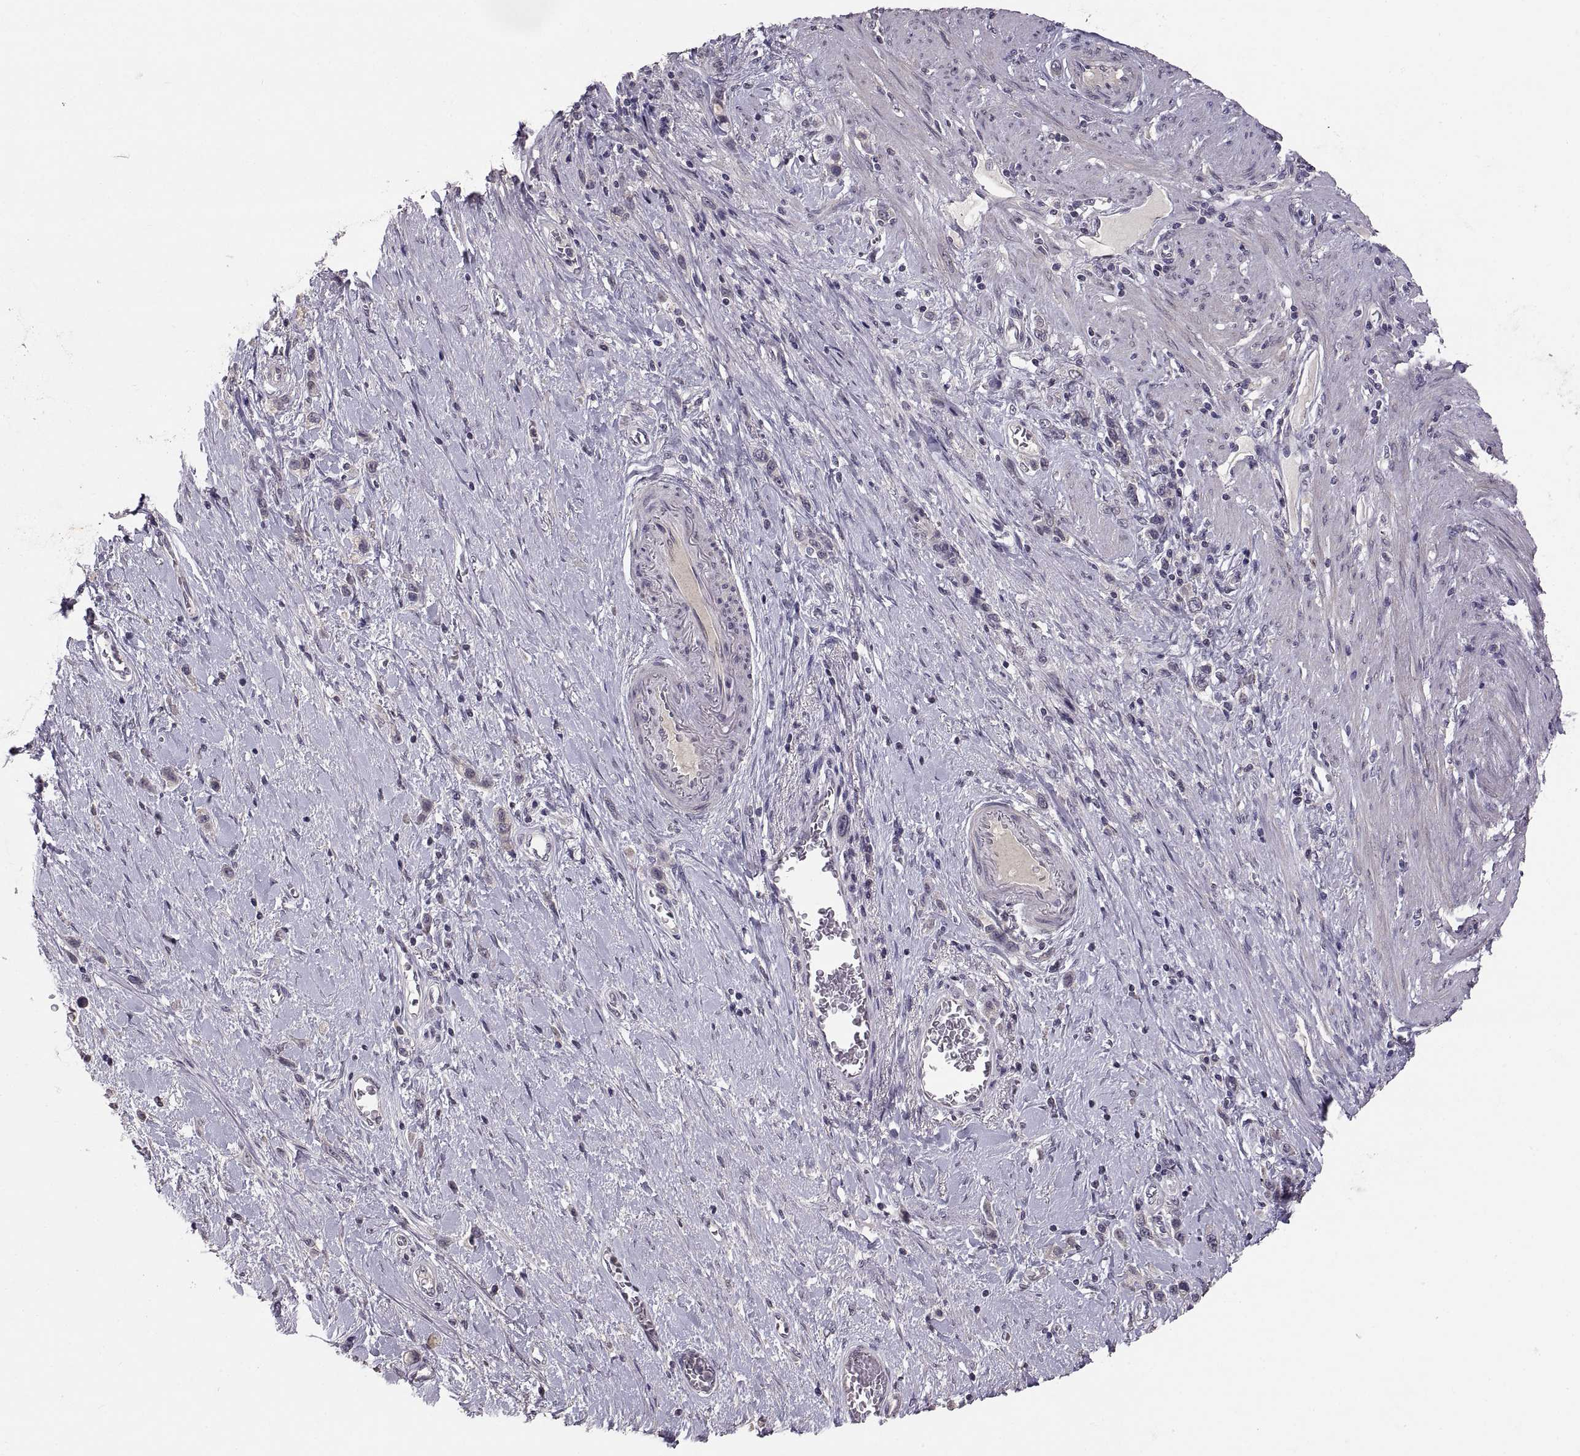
{"staining": {"intensity": "negative", "quantity": "none", "location": "none"}, "tissue": "stomach cancer", "cell_type": "Tumor cells", "image_type": "cancer", "snomed": [{"axis": "morphology", "description": "Normal tissue, NOS"}, {"axis": "morphology", "description": "Adenocarcinoma, NOS"}, {"axis": "morphology", "description": "Adenocarcinoma, High grade"}, {"axis": "topography", "description": "Stomach, upper"}, {"axis": "topography", "description": "Stomach"}], "caption": "Immunohistochemistry of adenocarcinoma (stomach) reveals no expression in tumor cells.", "gene": "PAX2", "patient": {"sex": "female", "age": 65}}